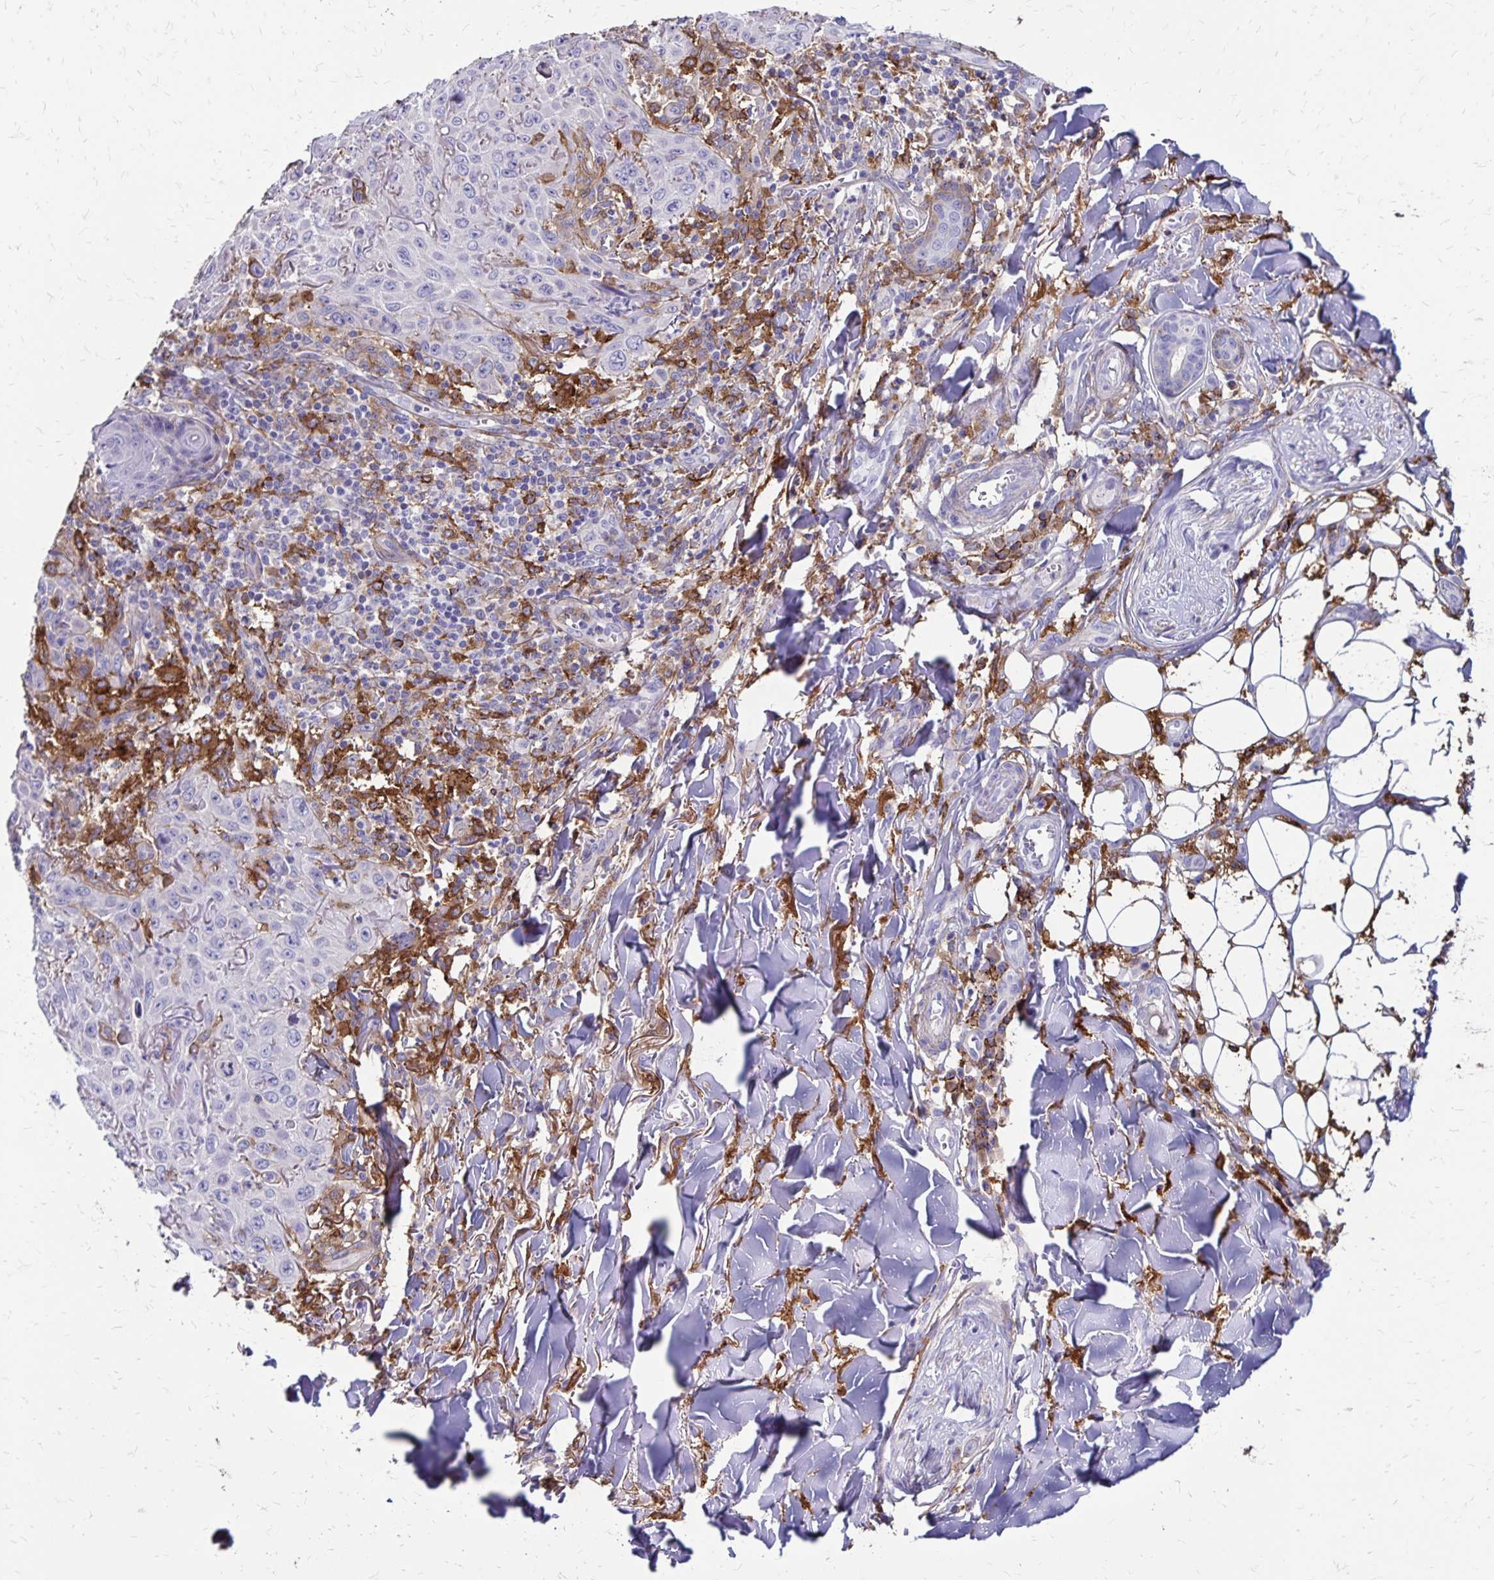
{"staining": {"intensity": "negative", "quantity": "none", "location": "none"}, "tissue": "skin cancer", "cell_type": "Tumor cells", "image_type": "cancer", "snomed": [{"axis": "morphology", "description": "Squamous cell carcinoma, NOS"}, {"axis": "topography", "description": "Skin"}], "caption": "High magnification brightfield microscopy of skin cancer (squamous cell carcinoma) stained with DAB (brown) and counterstained with hematoxylin (blue): tumor cells show no significant expression.", "gene": "TNS3", "patient": {"sex": "male", "age": 75}}